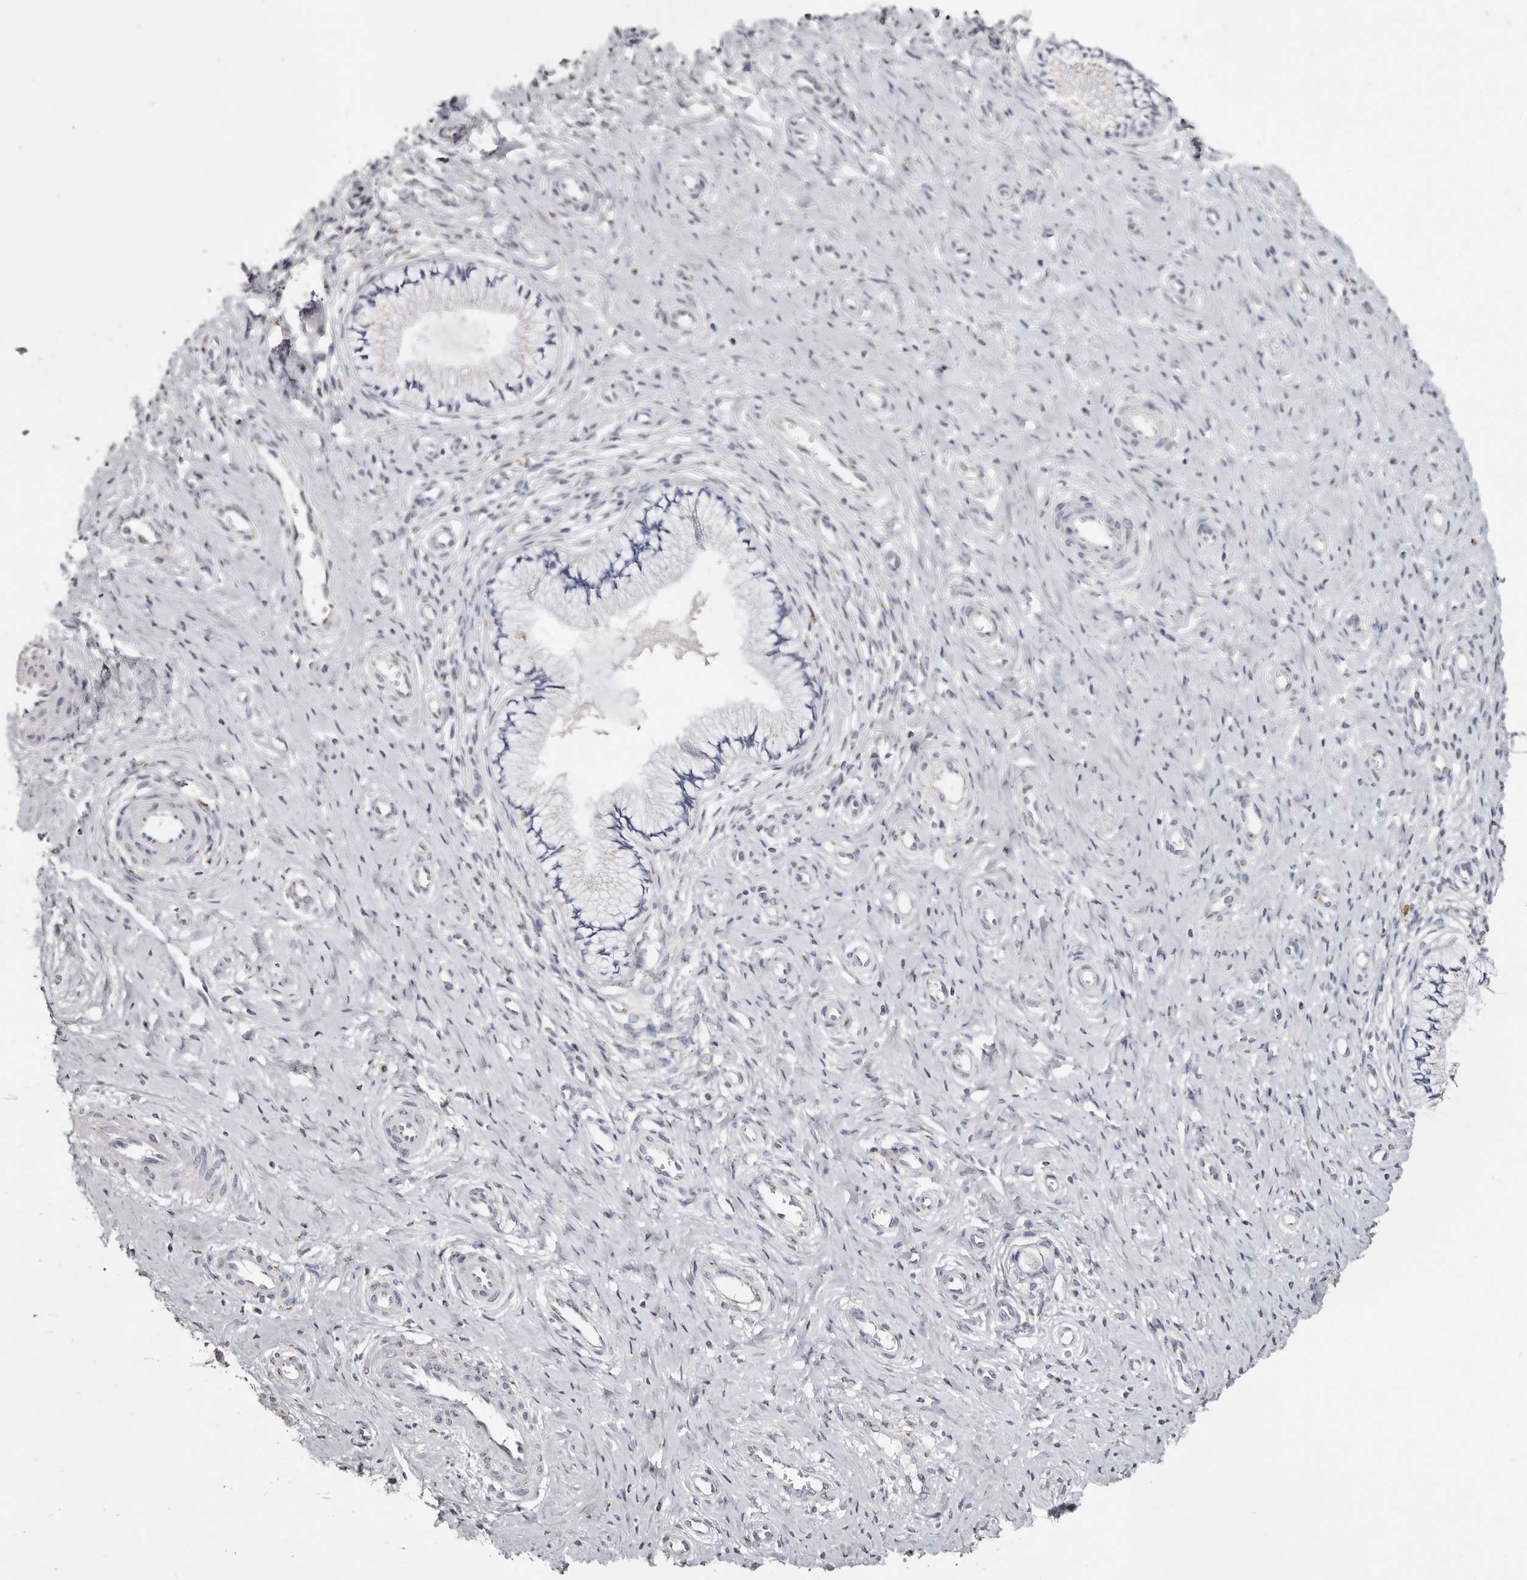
{"staining": {"intensity": "negative", "quantity": "none", "location": "none"}, "tissue": "cervix", "cell_type": "Glandular cells", "image_type": "normal", "snomed": [{"axis": "morphology", "description": "Normal tissue, NOS"}, {"axis": "topography", "description": "Cervix"}], "caption": "Glandular cells are negative for brown protein staining in unremarkable cervix. (DAB immunohistochemistry with hematoxylin counter stain).", "gene": "LGALS7B", "patient": {"sex": "female", "age": 36}}